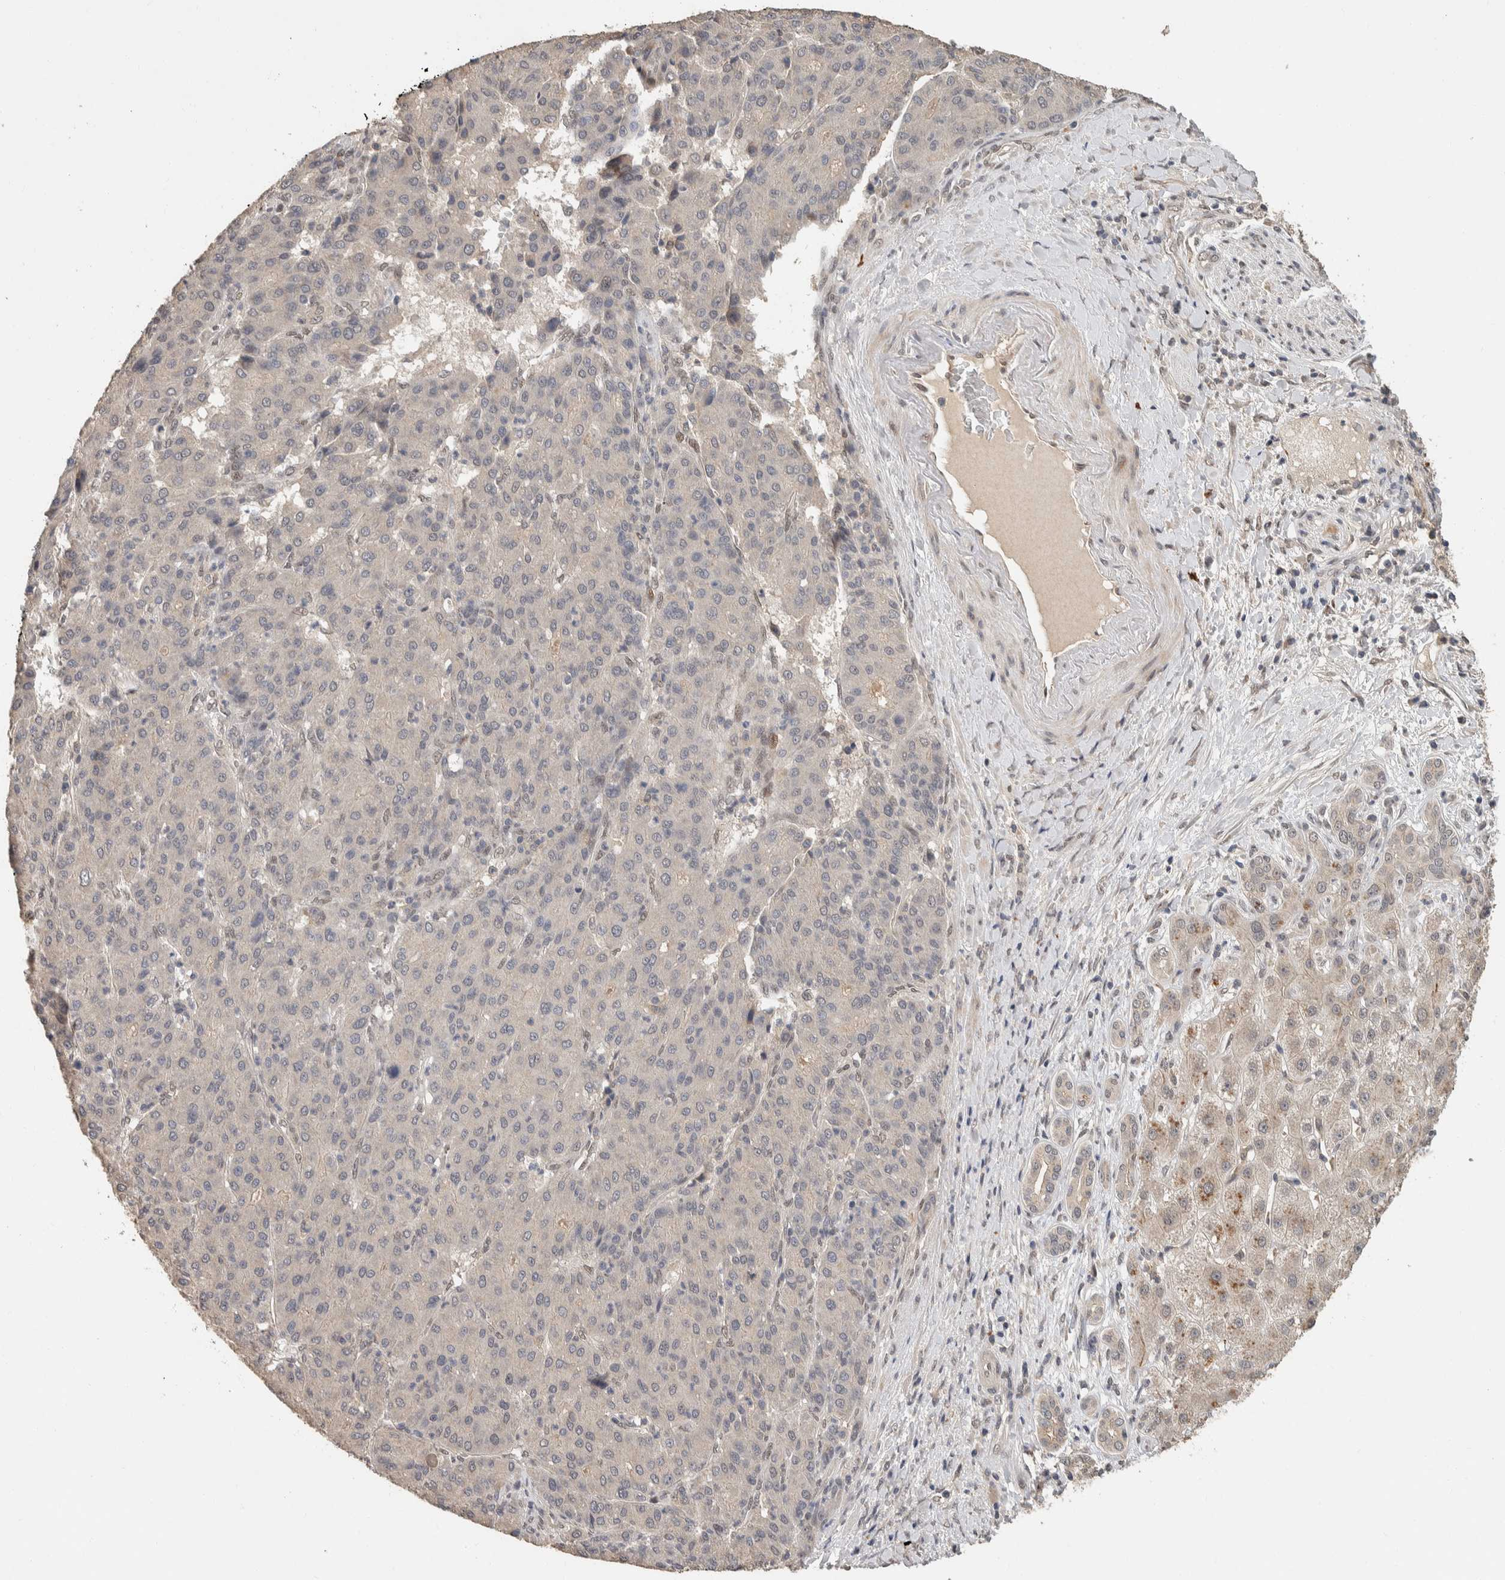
{"staining": {"intensity": "weak", "quantity": "<25%", "location": "cytoplasmic/membranous"}, "tissue": "liver cancer", "cell_type": "Tumor cells", "image_type": "cancer", "snomed": [{"axis": "morphology", "description": "Carcinoma, Hepatocellular, NOS"}, {"axis": "topography", "description": "Liver"}], "caption": "The photomicrograph exhibits no staining of tumor cells in liver cancer.", "gene": "CYSRT1", "patient": {"sex": "male", "age": 65}}